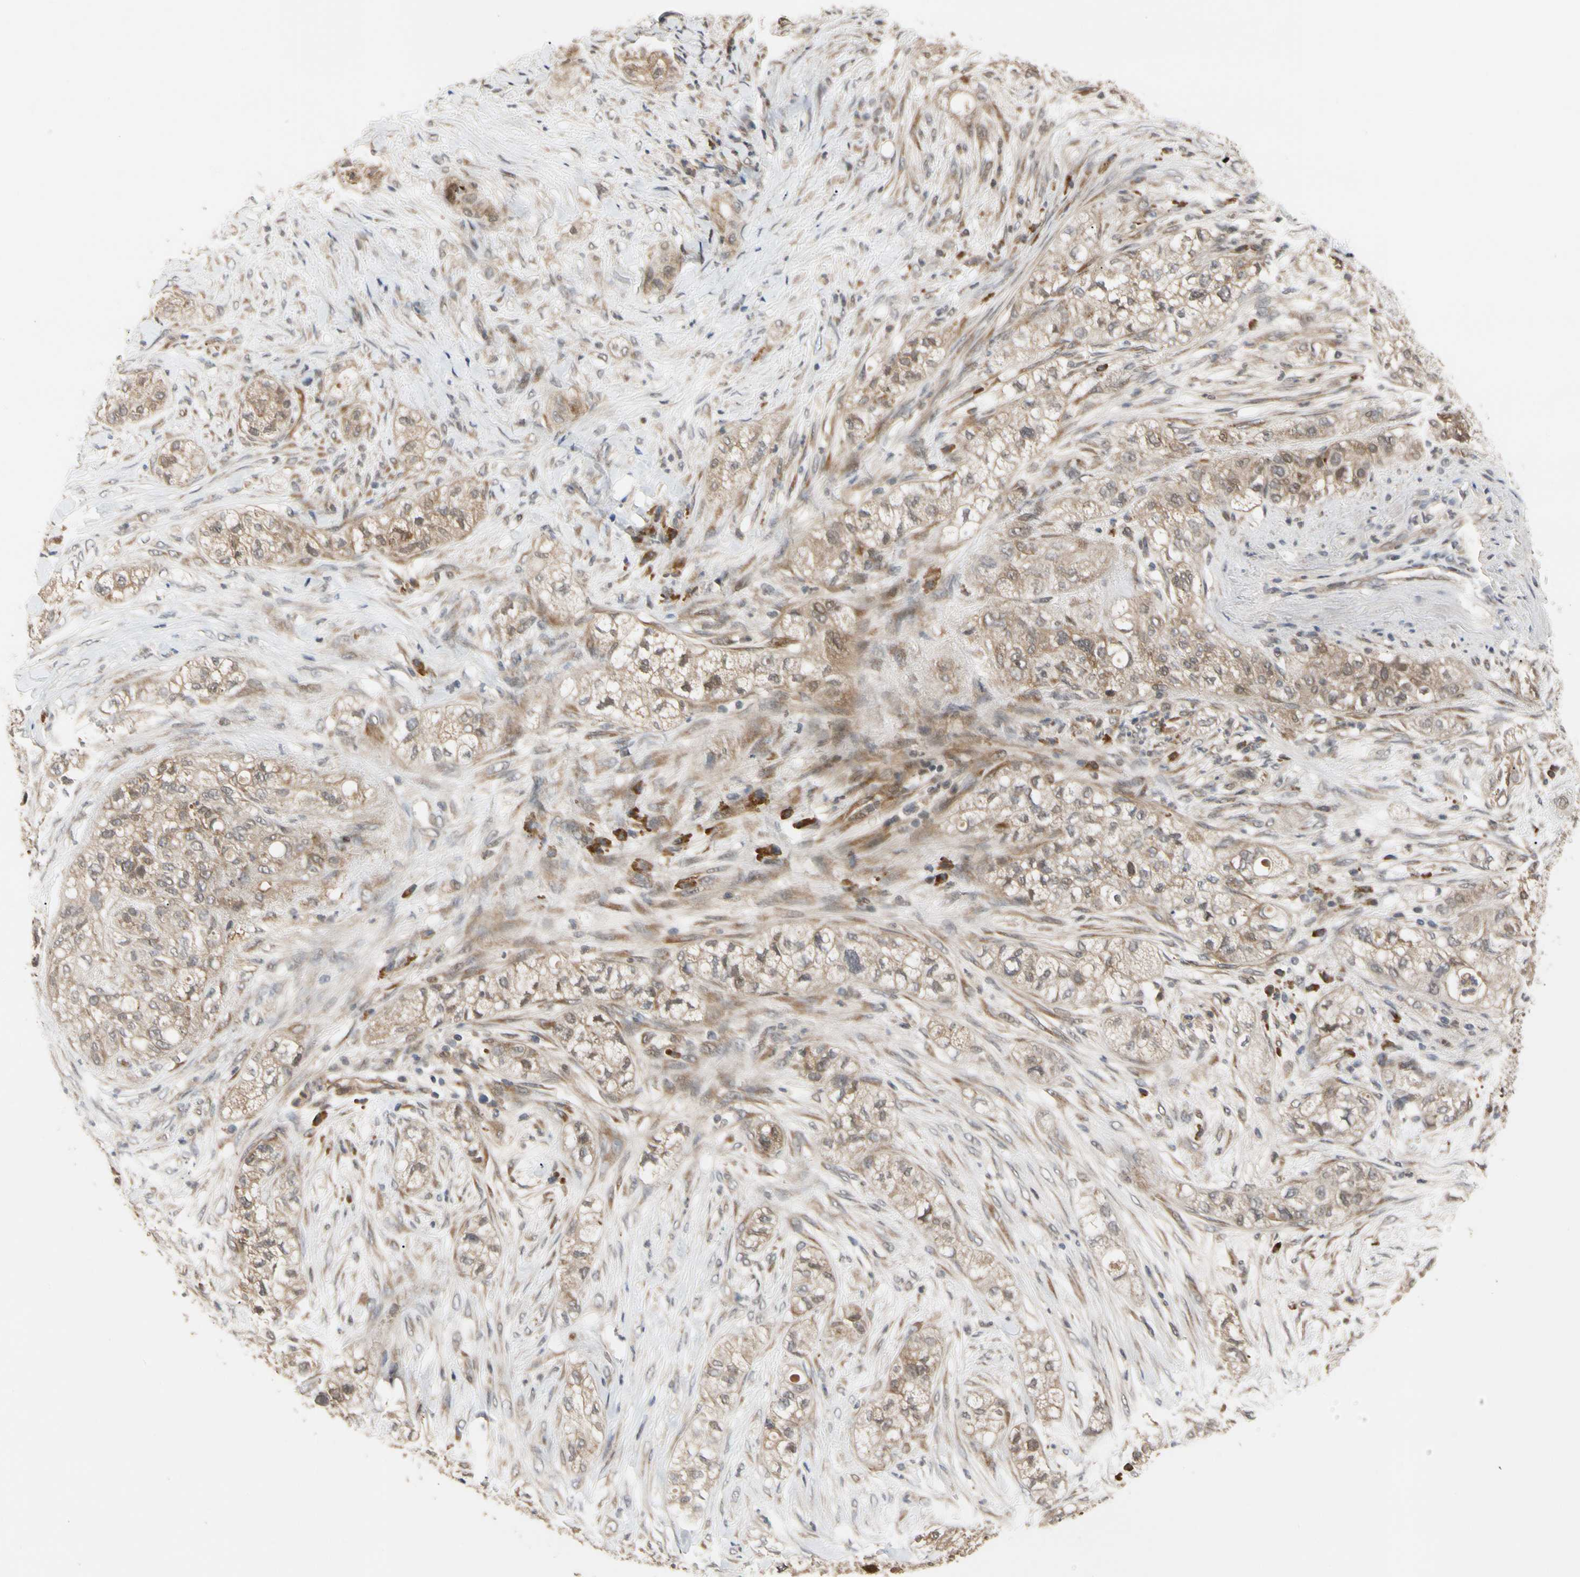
{"staining": {"intensity": "weak", "quantity": ">75%", "location": "cytoplasmic/membranous"}, "tissue": "pancreatic cancer", "cell_type": "Tumor cells", "image_type": "cancer", "snomed": [{"axis": "morphology", "description": "Adenocarcinoma, NOS"}, {"axis": "topography", "description": "Pancreas"}], "caption": "Protein expression analysis of human adenocarcinoma (pancreatic) reveals weak cytoplasmic/membranous expression in about >75% of tumor cells.", "gene": "CYTIP", "patient": {"sex": "female", "age": 78}}